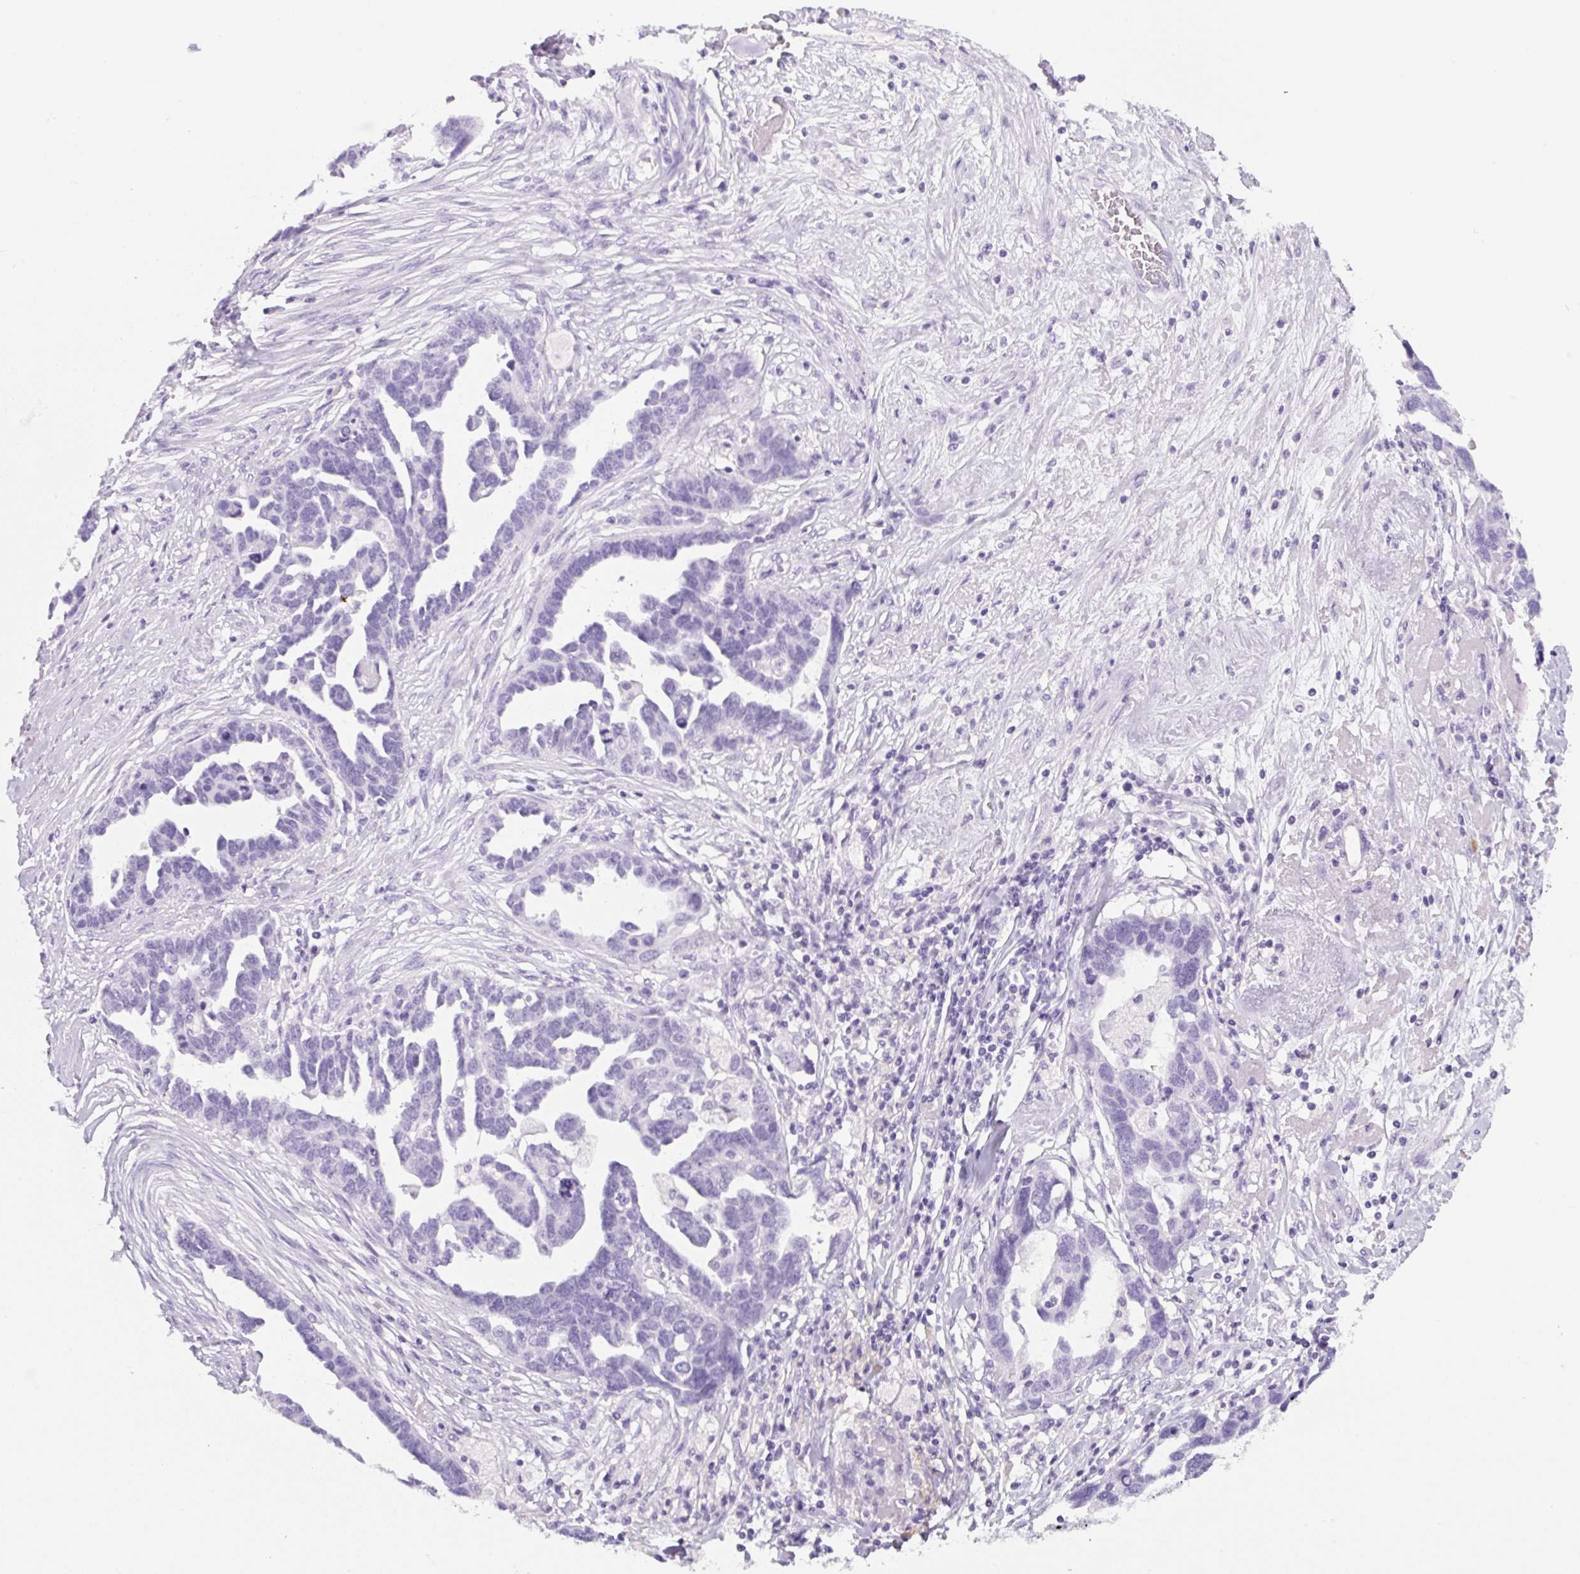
{"staining": {"intensity": "negative", "quantity": "none", "location": "none"}, "tissue": "ovarian cancer", "cell_type": "Tumor cells", "image_type": "cancer", "snomed": [{"axis": "morphology", "description": "Cystadenocarcinoma, serous, NOS"}, {"axis": "topography", "description": "Ovary"}], "caption": "Ovarian serous cystadenocarcinoma was stained to show a protein in brown. There is no significant staining in tumor cells.", "gene": "PRRT1", "patient": {"sex": "female", "age": 54}}